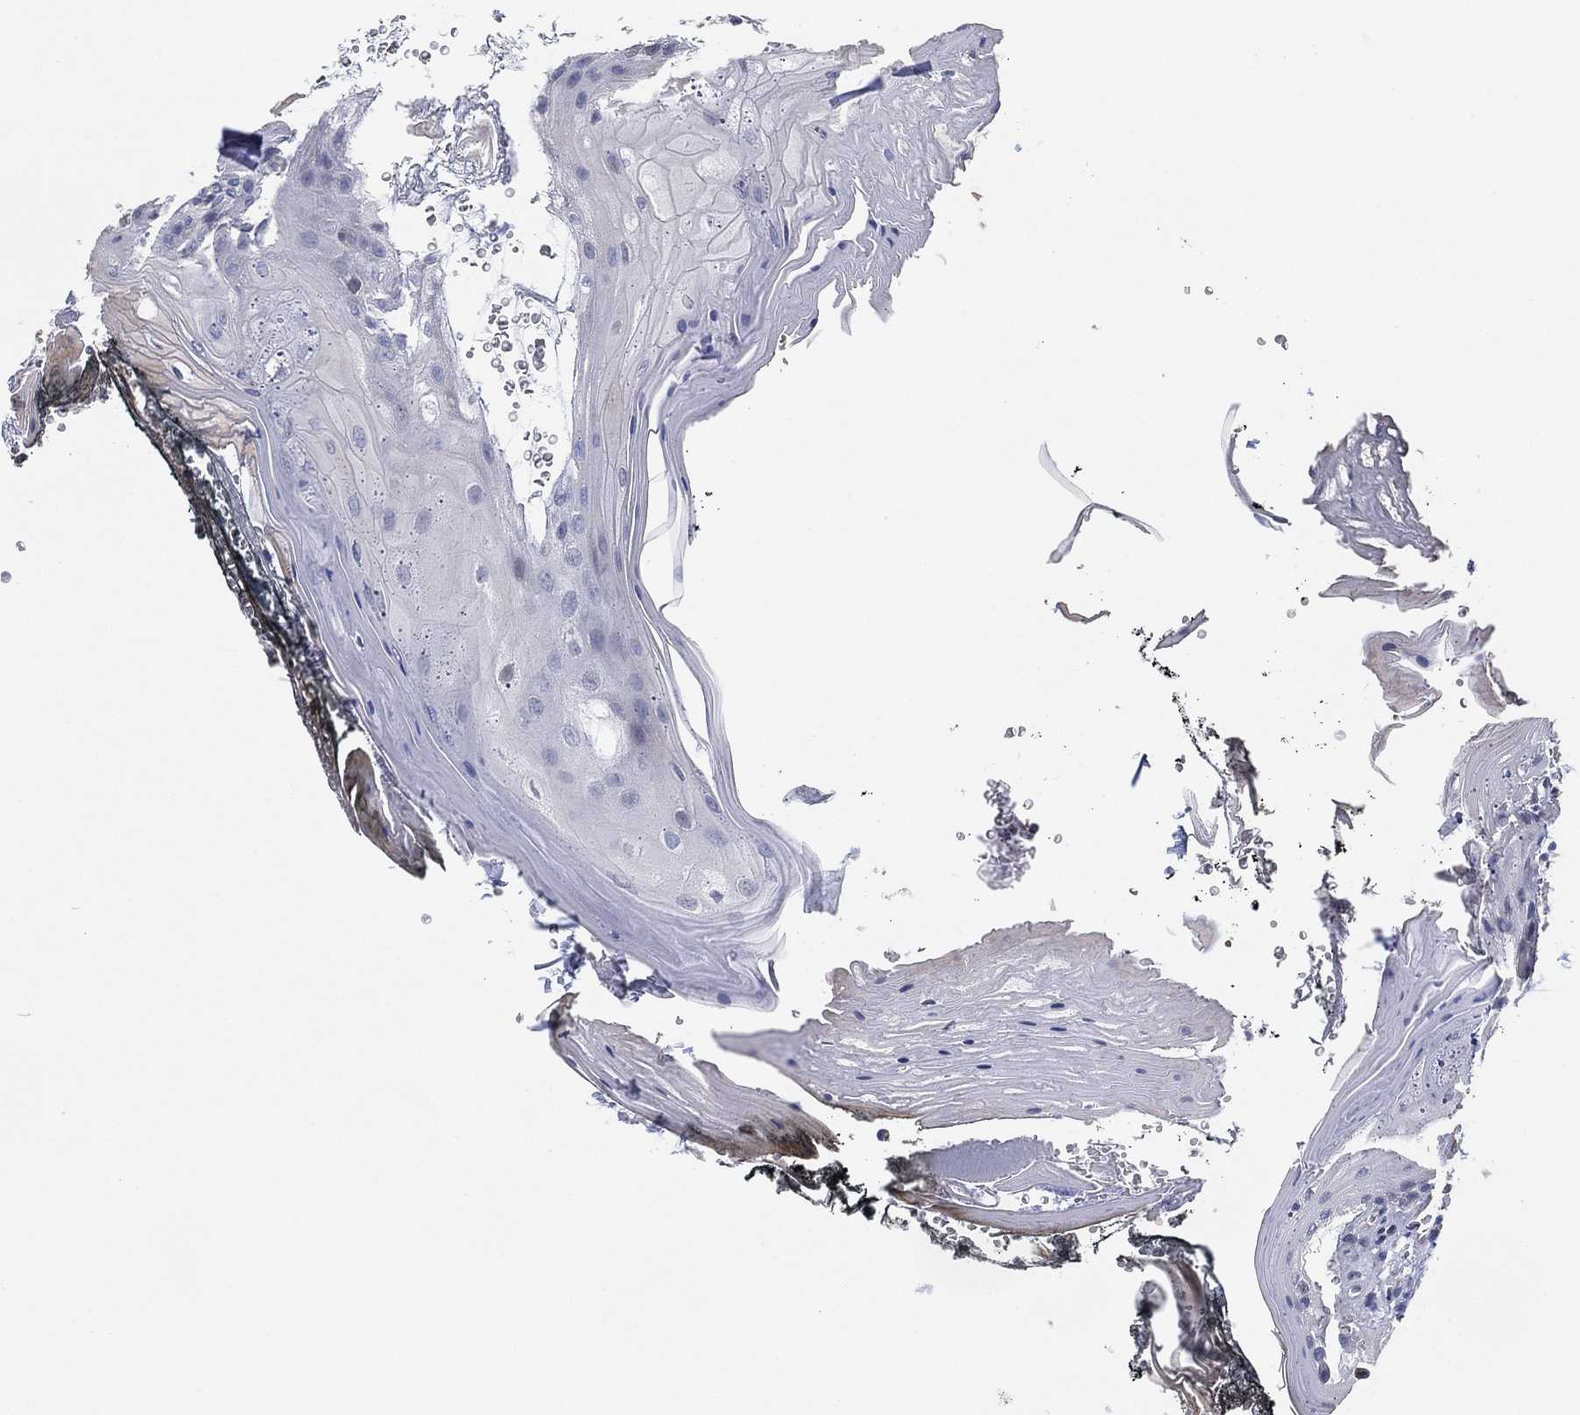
{"staining": {"intensity": "negative", "quantity": "none", "location": "none"}, "tissue": "oral mucosa", "cell_type": "Squamous epithelial cells", "image_type": "normal", "snomed": [{"axis": "morphology", "description": "Normal tissue, NOS"}, {"axis": "morphology", "description": "Squamous cell carcinoma, NOS"}, {"axis": "topography", "description": "Oral tissue"}, {"axis": "topography", "description": "Head-Neck"}], "caption": "Immunohistochemical staining of benign human oral mucosa shows no significant staining in squamous epithelial cells.", "gene": "CFTR", "patient": {"sex": "male", "age": 65}}